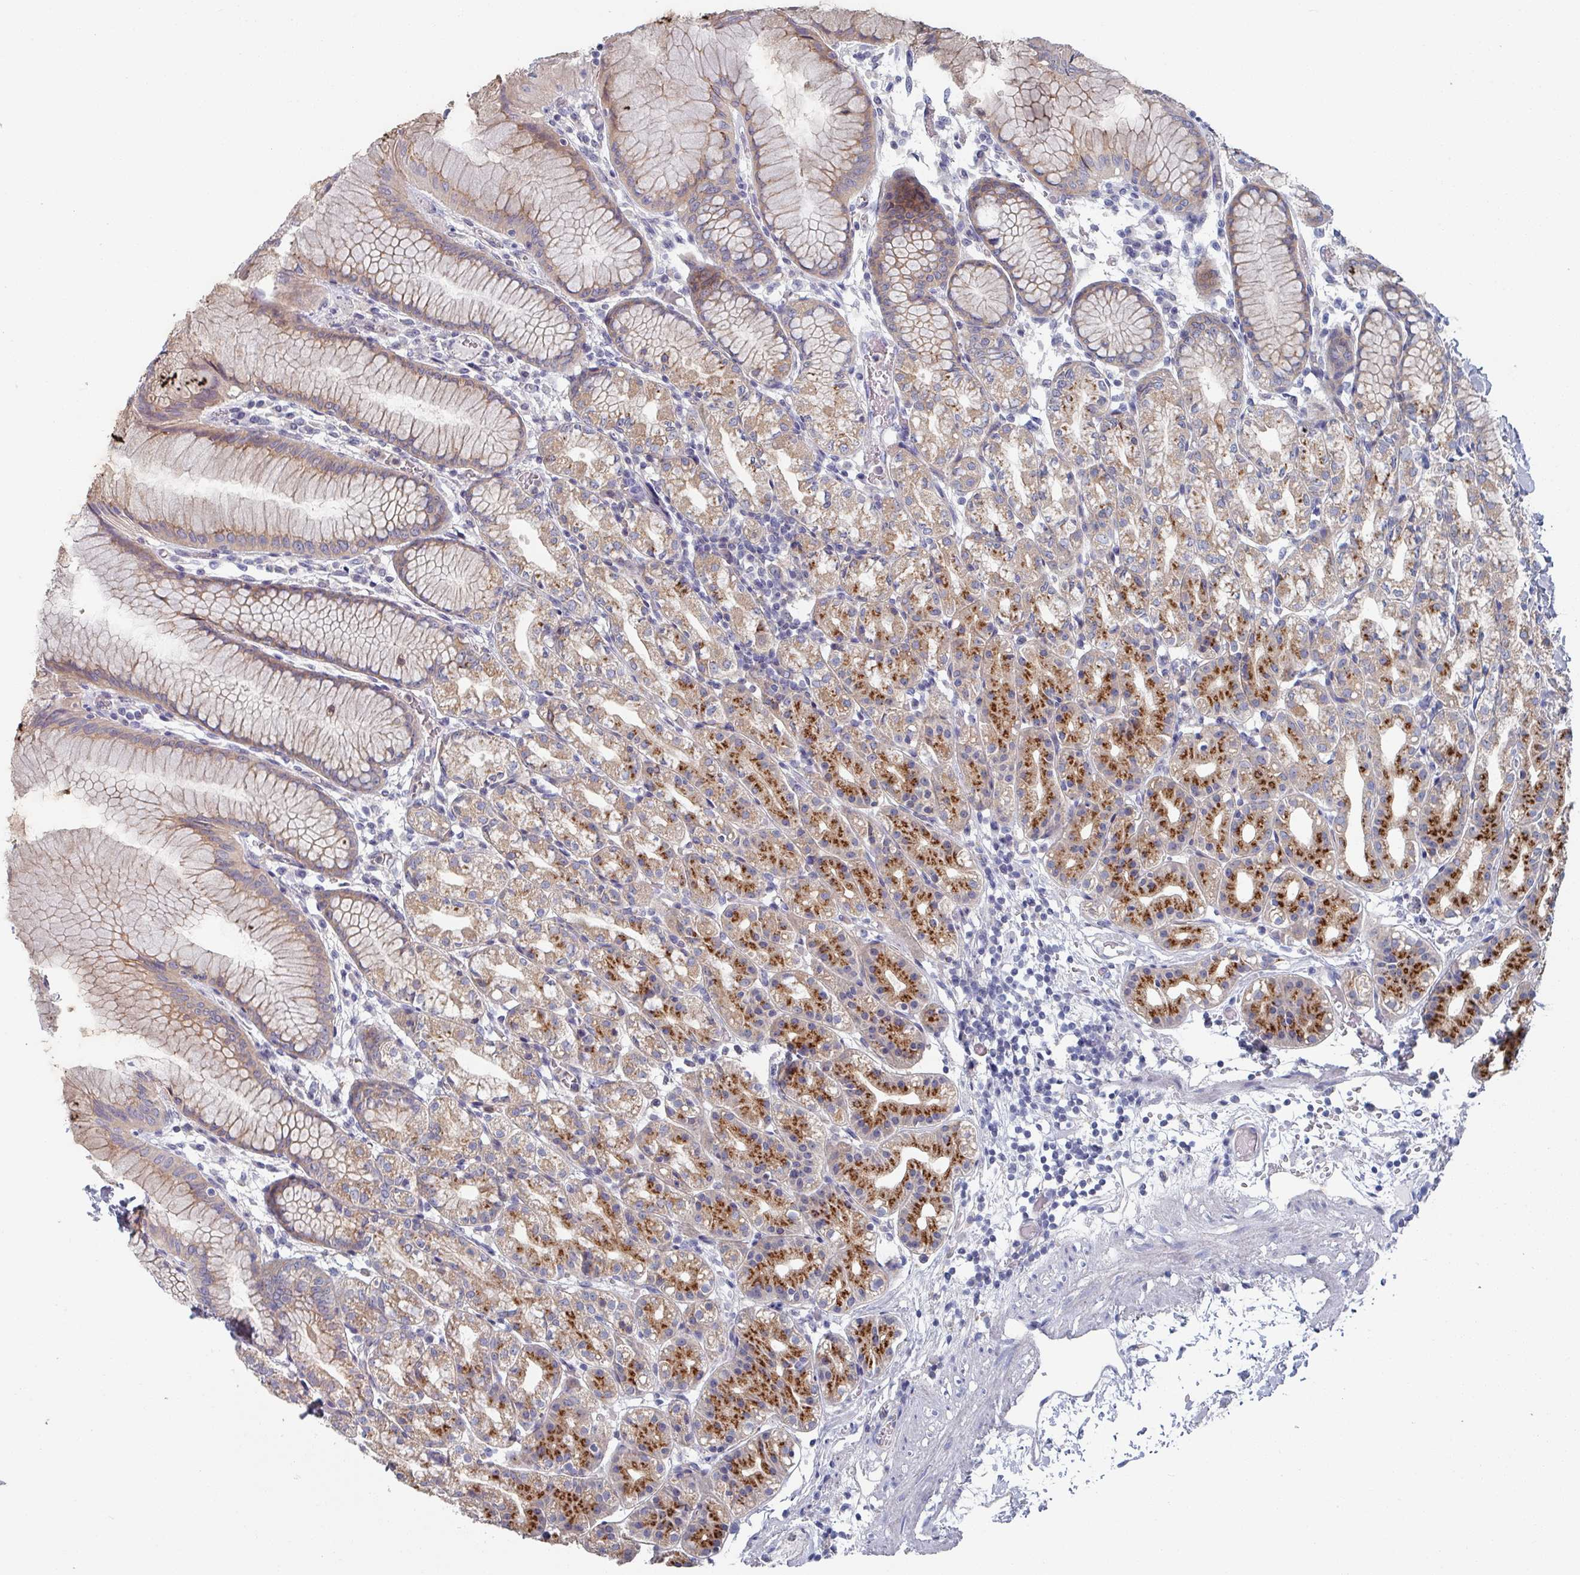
{"staining": {"intensity": "strong", "quantity": ">75%", "location": "cytoplasmic/membranous"}, "tissue": "stomach", "cell_type": "Glandular cells", "image_type": "normal", "snomed": [{"axis": "morphology", "description": "Normal tissue, NOS"}, {"axis": "topography", "description": "Stomach"}], "caption": "Immunohistochemistry (IHC) (DAB) staining of normal stomach exhibits strong cytoplasmic/membranous protein positivity in about >75% of glandular cells.", "gene": "EFL1", "patient": {"sex": "female", "age": 57}}